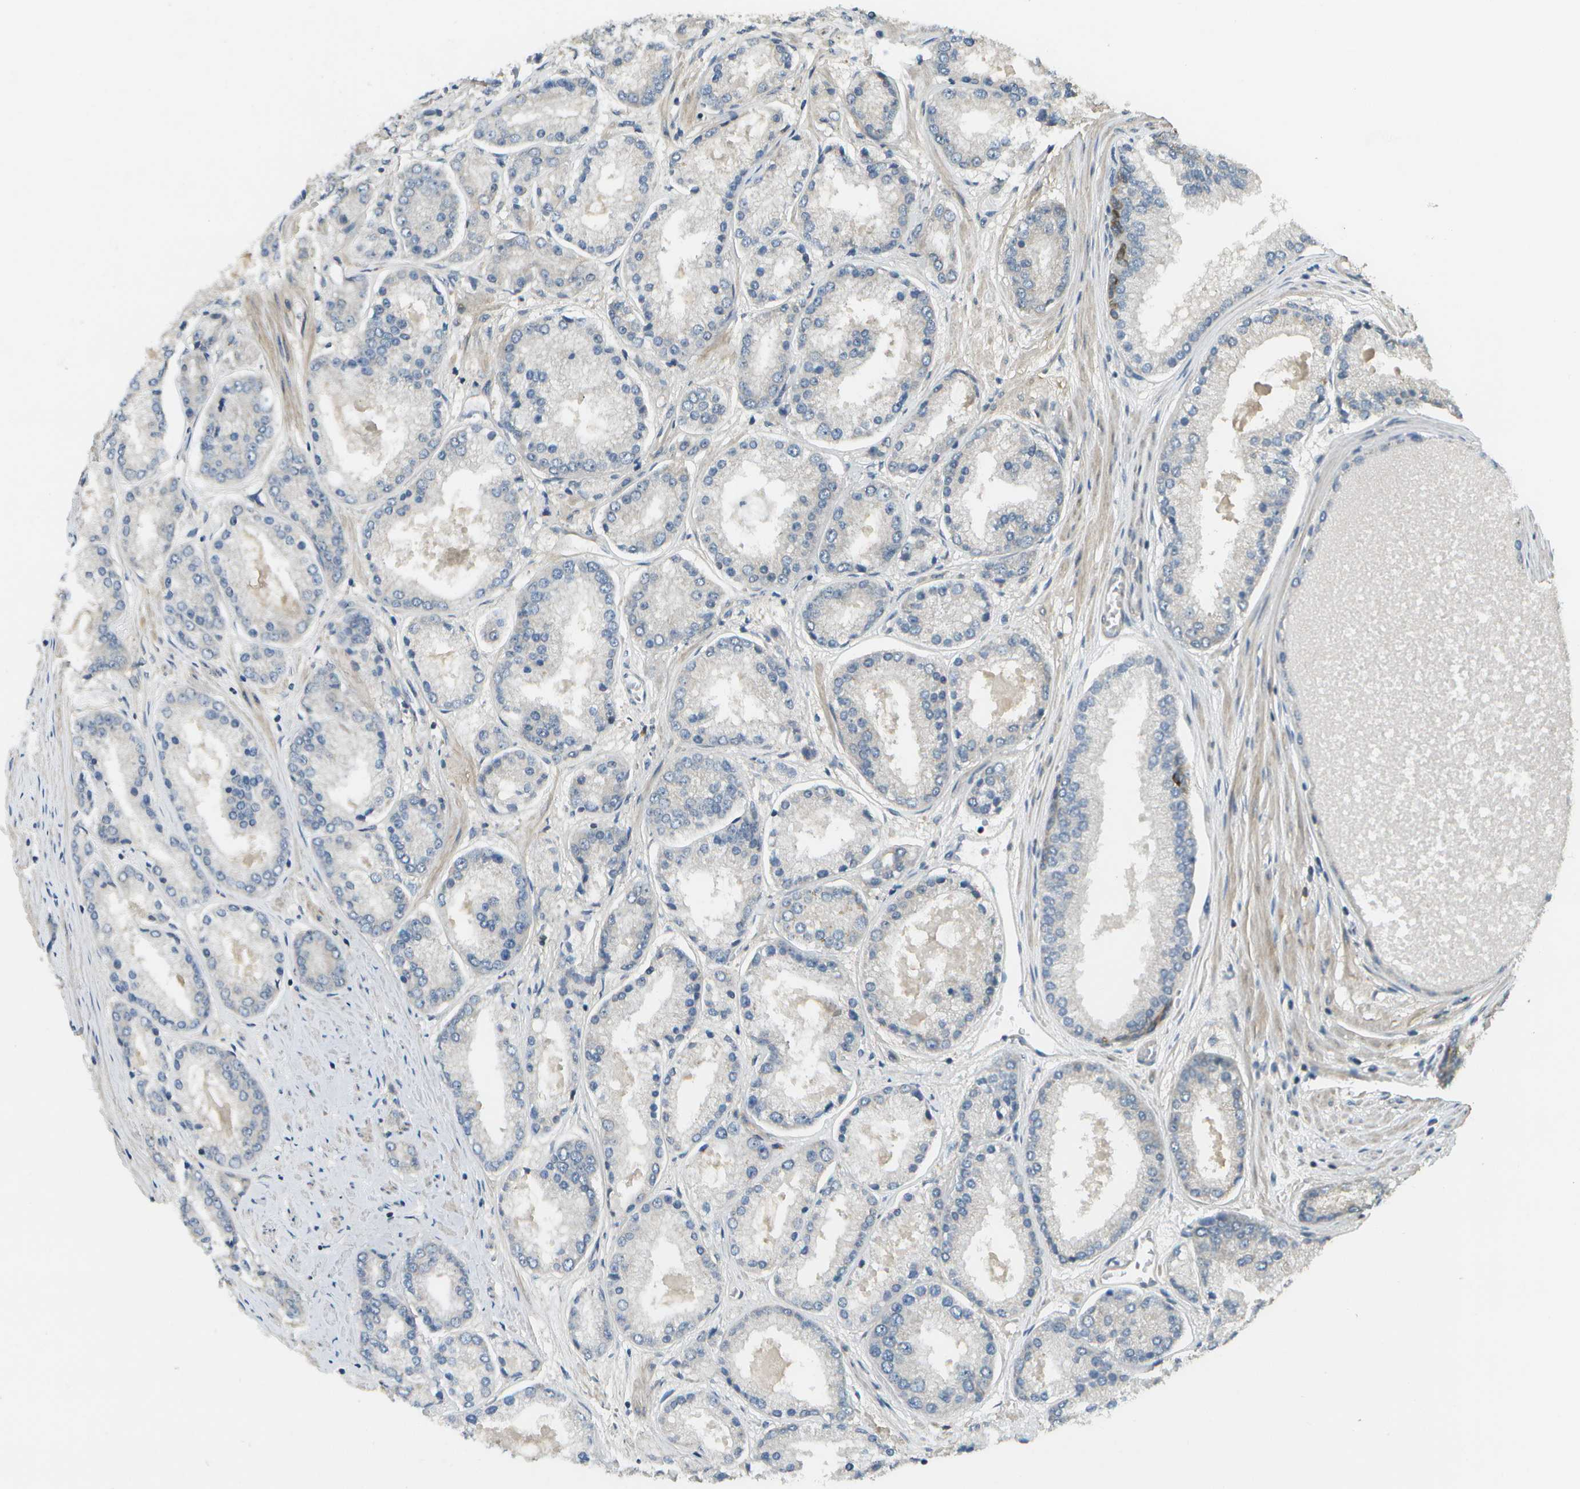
{"staining": {"intensity": "weak", "quantity": "25%-75%", "location": "cytoplasmic/membranous"}, "tissue": "prostate cancer", "cell_type": "Tumor cells", "image_type": "cancer", "snomed": [{"axis": "morphology", "description": "Adenocarcinoma, High grade"}, {"axis": "topography", "description": "Prostate"}], "caption": "Immunohistochemical staining of human prostate cancer (adenocarcinoma (high-grade)) demonstrates weak cytoplasmic/membranous protein expression in about 25%-75% of tumor cells. The staining is performed using DAB (3,3'-diaminobenzidine) brown chromogen to label protein expression. The nuclei are counter-stained blue using hematoxylin.", "gene": "WNK2", "patient": {"sex": "male", "age": 59}}